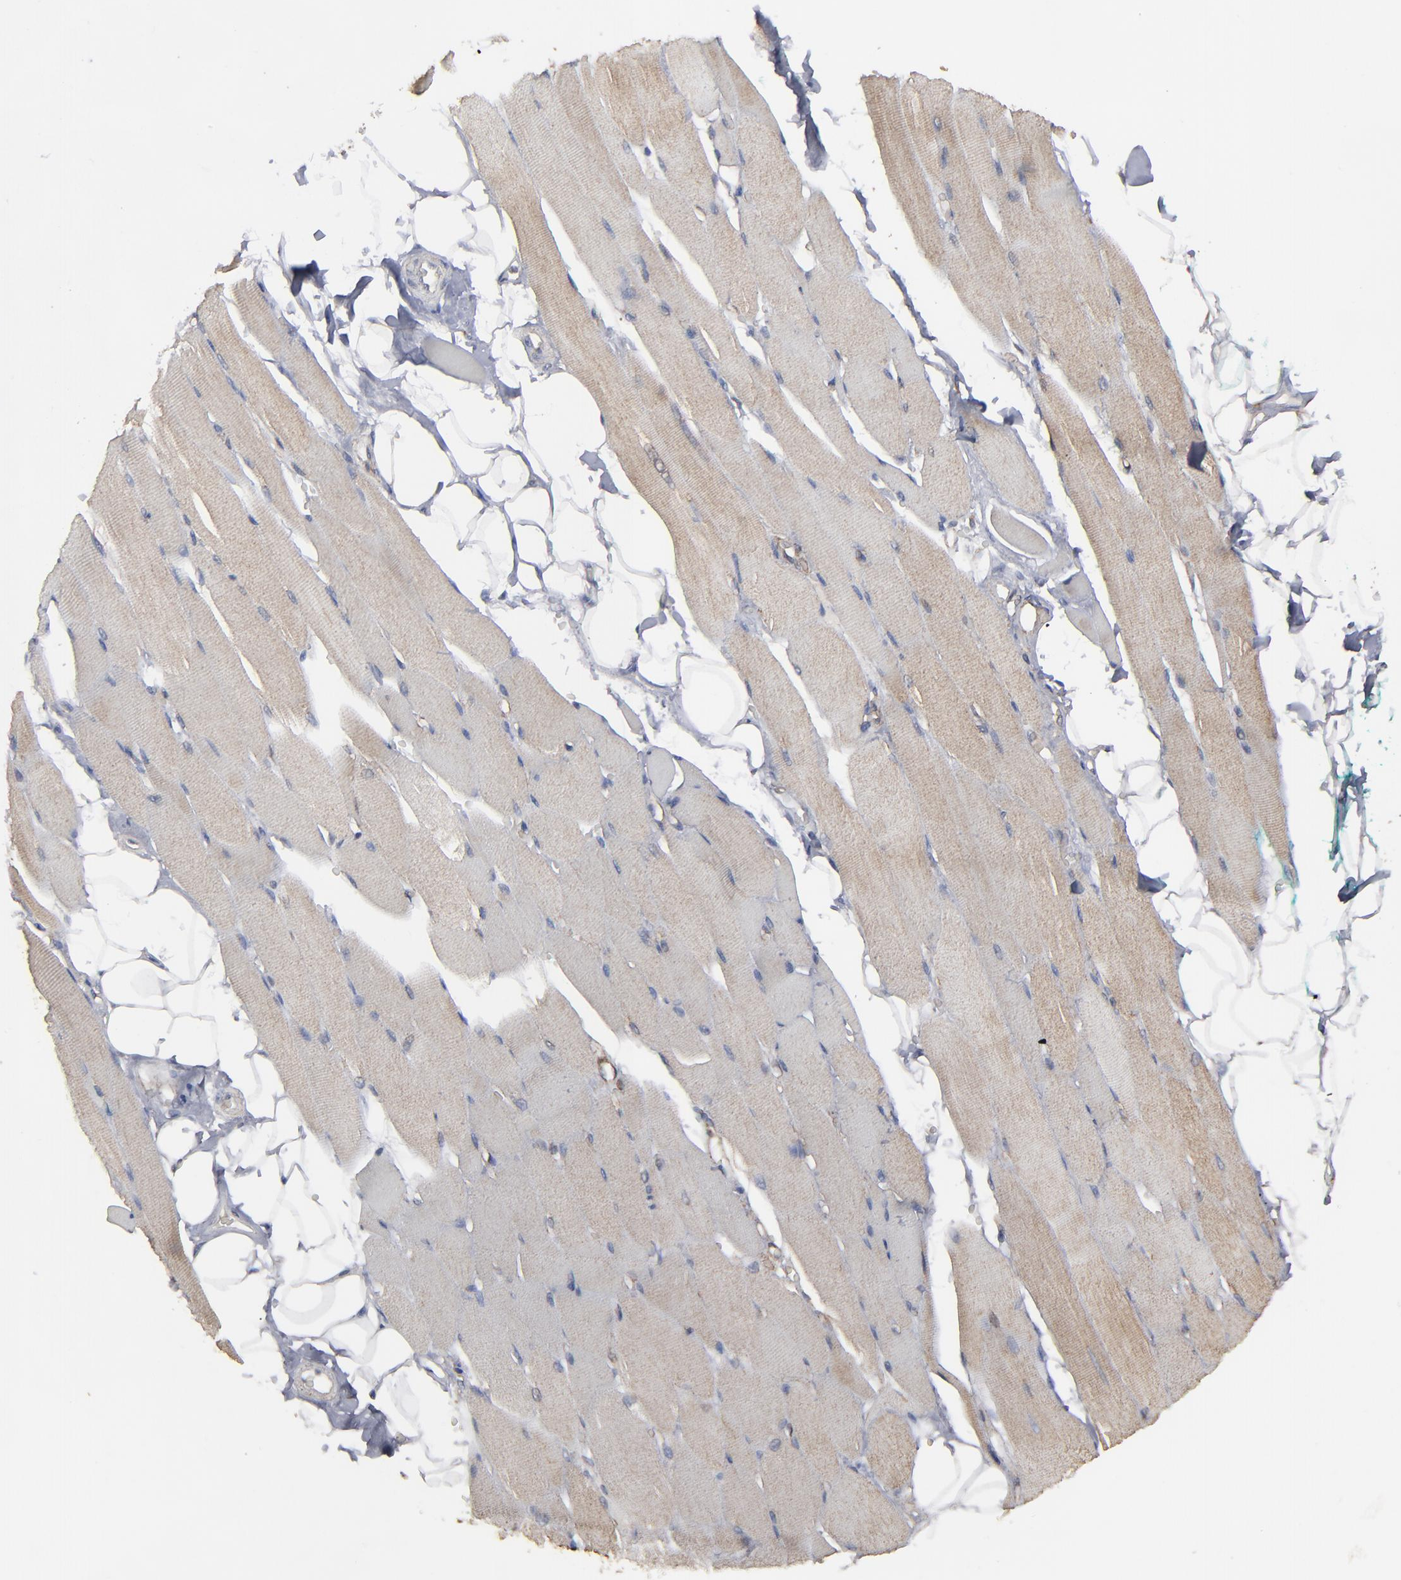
{"staining": {"intensity": "weak", "quantity": ">75%", "location": "cytoplasmic/membranous"}, "tissue": "skeletal muscle", "cell_type": "Myocytes", "image_type": "normal", "snomed": [{"axis": "morphology", "description": "Normal tissue, NOS"}, {"axis": "topography", "description": "Skeletal muscle"}, {"axis": "topography", "description": "Peripheral nerve tissue"}], "caption": "Skeletal muscle stained for a protein (brown) exhibits weak cytoplasmic/membranous positive staining in about >75% of myocytes.", "gene": "CNIH1", "patient": {"sex": "female", "age": 84}}